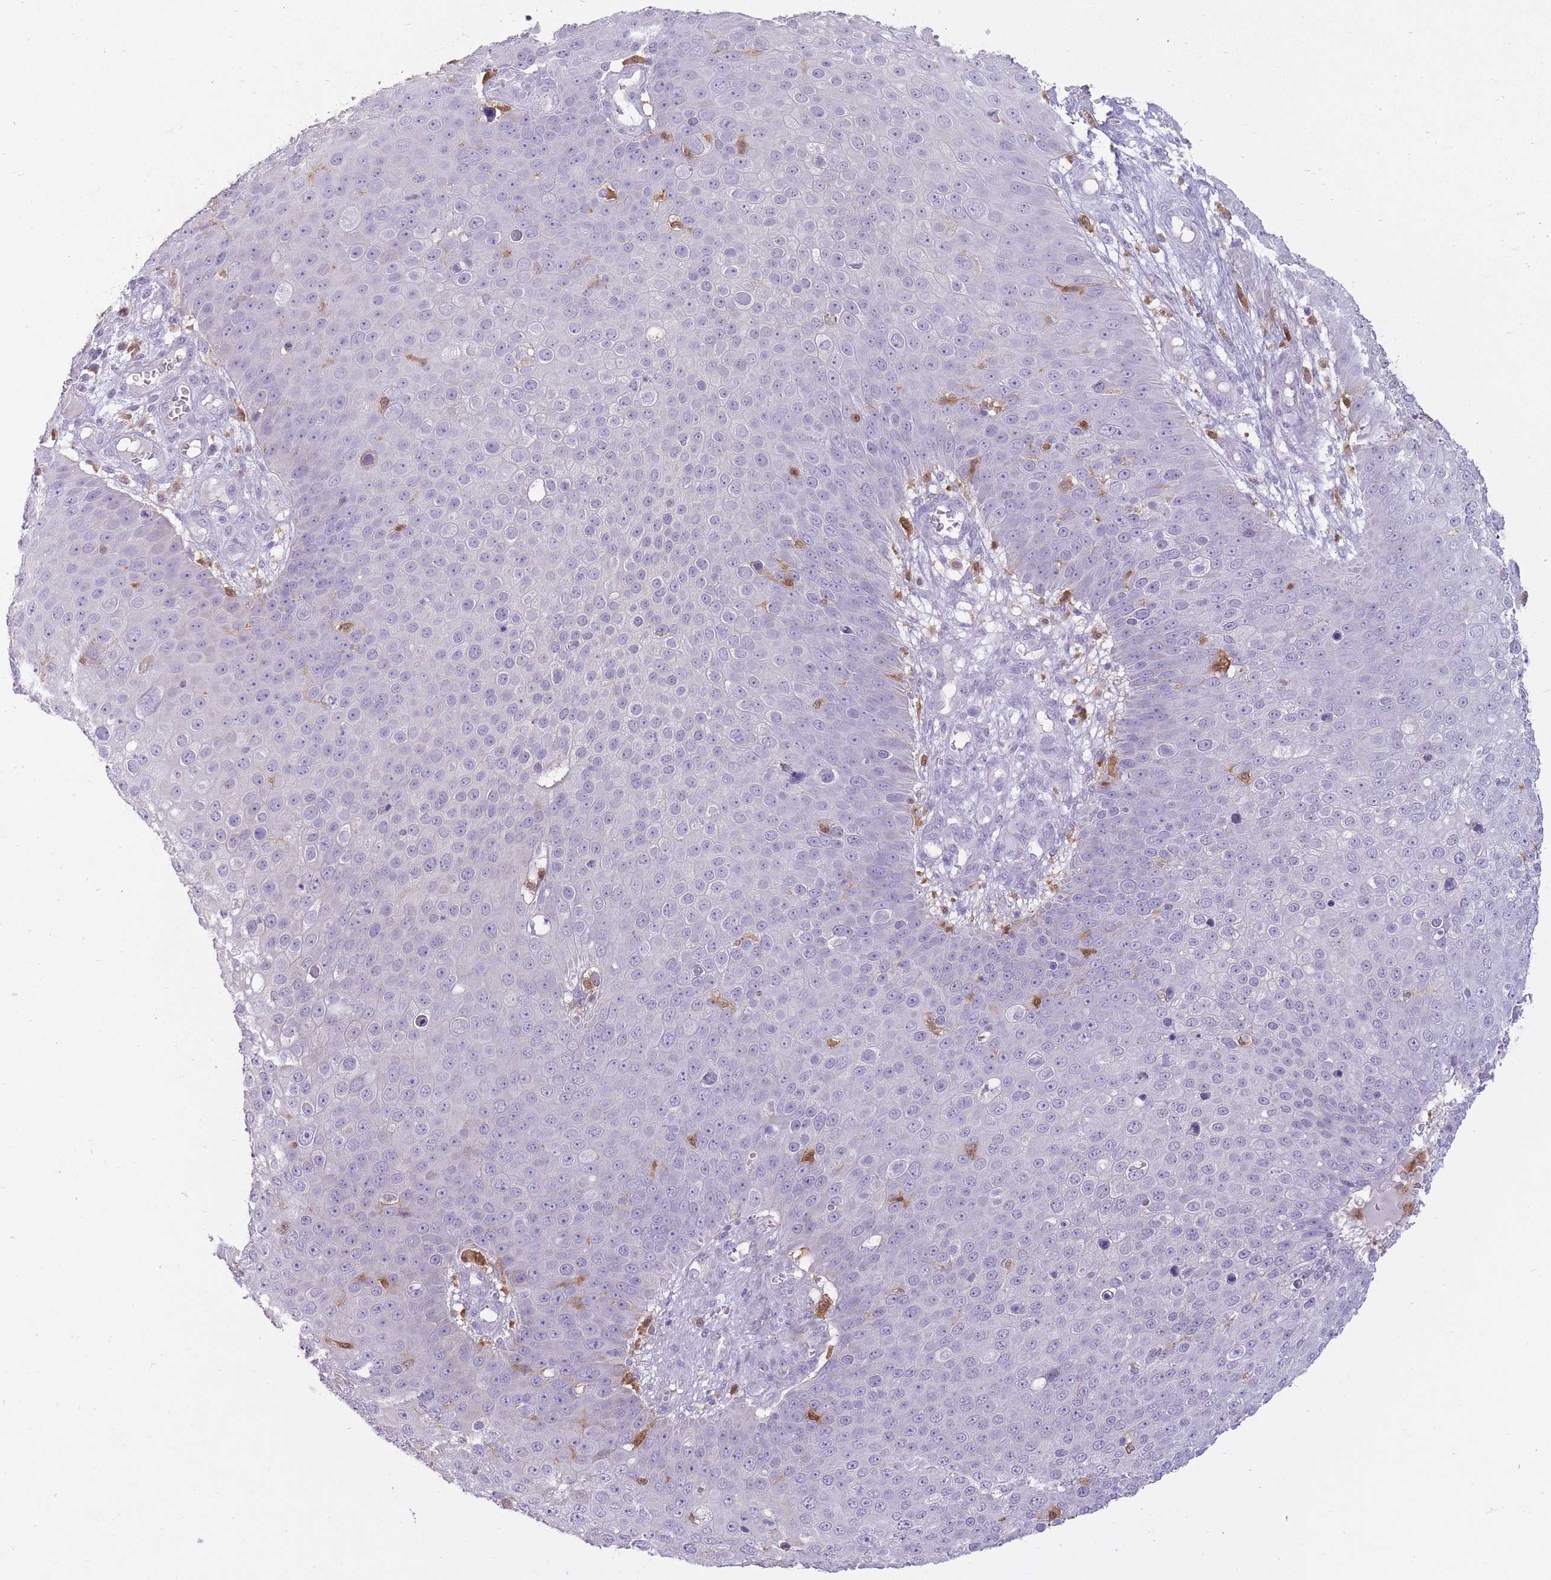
{"staining": {"intensity": "negative", "quantity": "none", "location": "none"}, "tissue": "skin cancer", "cell_type": "Tumor cells", "image_type": "cancer", "snomed": [{"axis": "morphology", "description": "Squamous cell carcinoma, NOS"}, {"axis": "topography", "description": "Skin"}], "caption": "Photomicrograph shows no protein expression in tumor cells of squamous cell carcinoma (skin) tissue.", "gene": "LGALS9", "patient": {"sex": "male", "age": 71}}